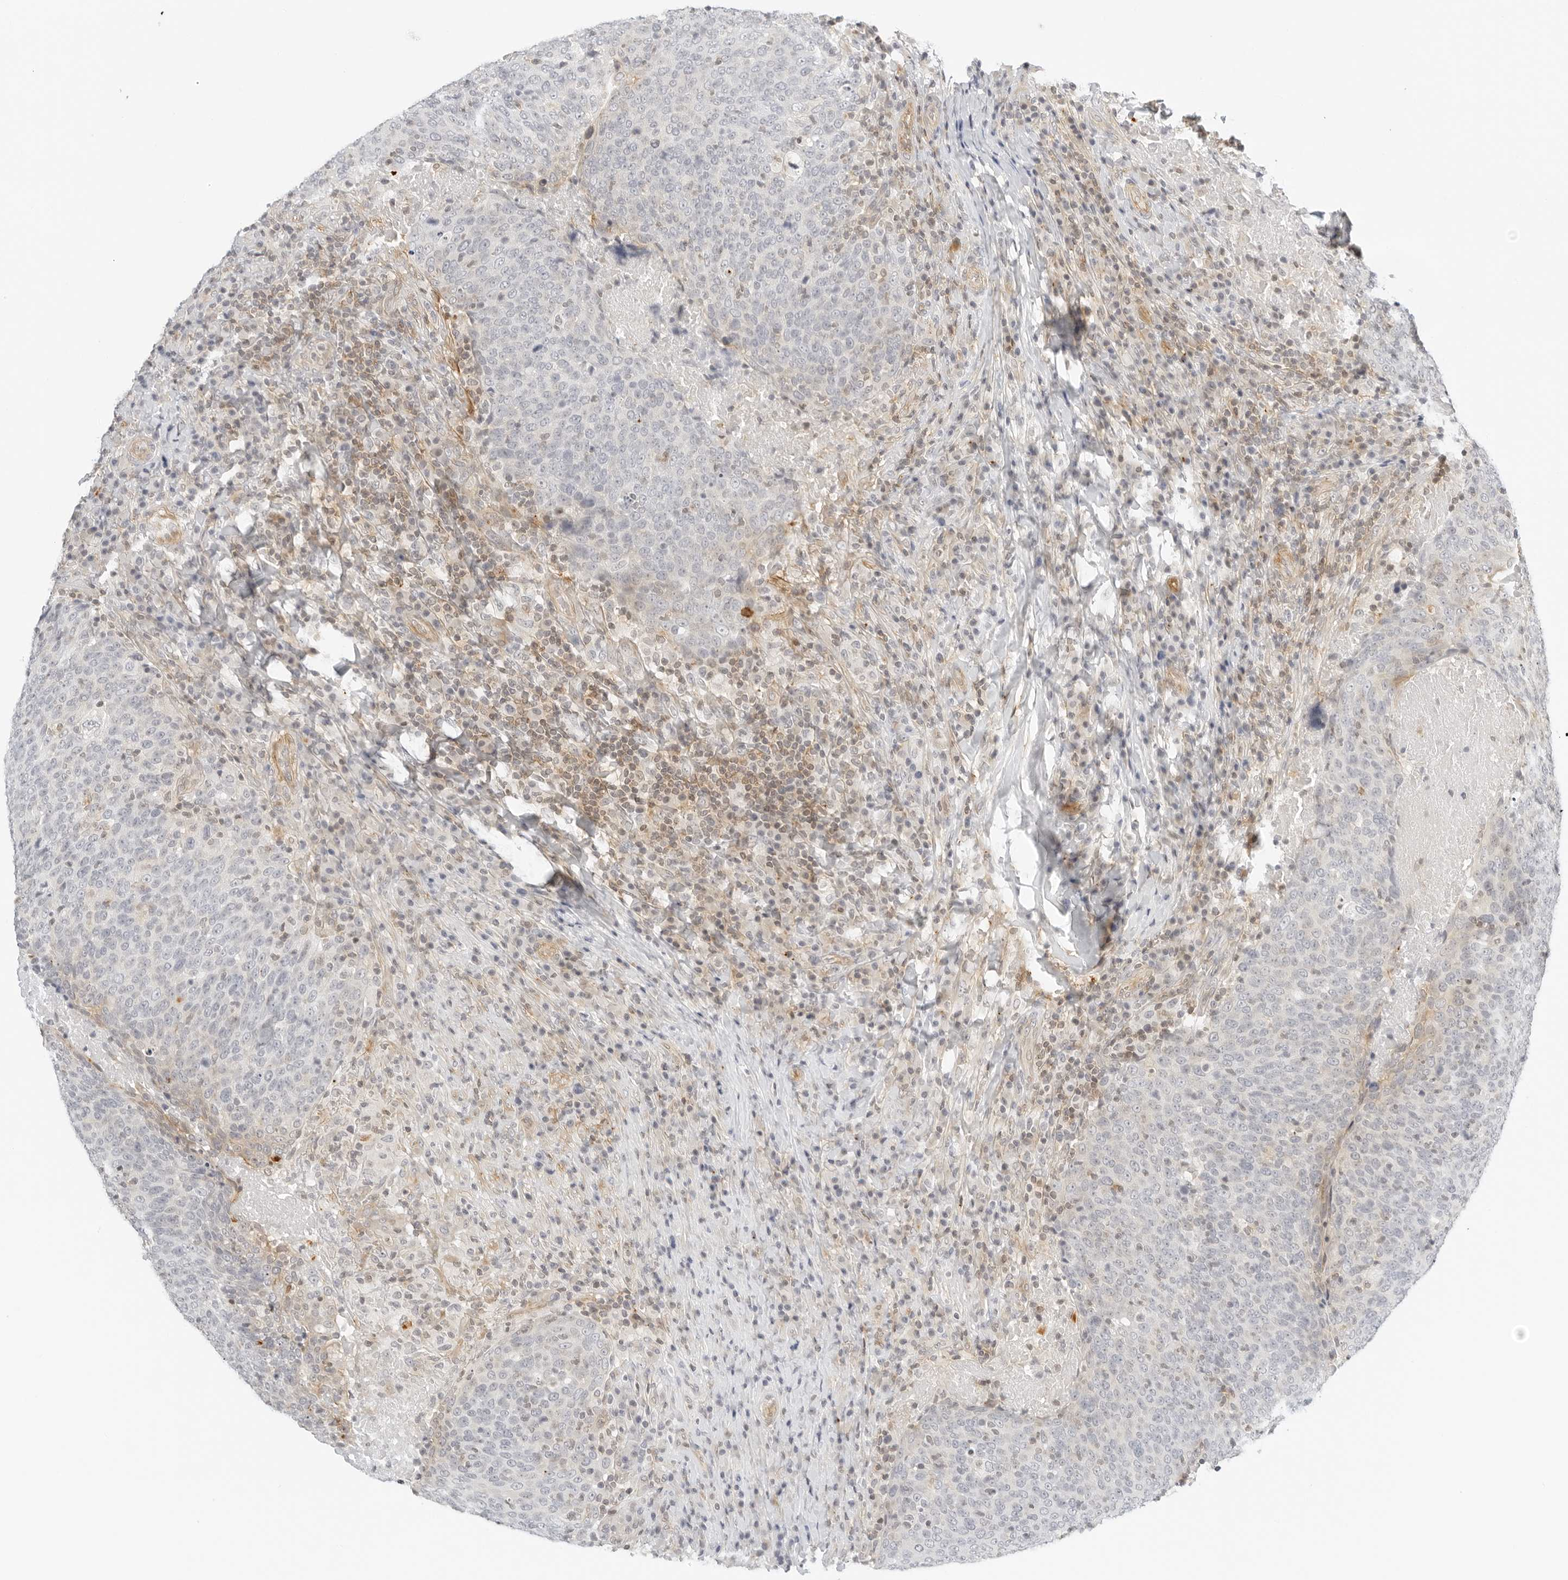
{"staining": {"intensity": "negative", "quantity": "none", "location": "none"}, "tissue": "head and neck cancer", "cell_type": "Tumor cells", "image_type": "cancer", "snomed": [{"axis": "morphology", "description": "Squamous cell carcinoma, NOS"}, {"axis": "morphology", "description": "Squamous cell carcinoma, metastatic, NOS"}, {"axis": "topography", "description": "Lymph node"}, {"axis": "topography", "description": "Head-Neck"}], "caption": "Immunohistochemical staining of human metastatic squamous cell carcinoma (head and neck) reveals no significant staining in tumor cells. (Stains: DAB IHC with hematoxylin counter stain, Microscopy: brightfield microscopy at high magnification).", "gene": "OSCP1", "patient": {"sex": "male", "age": 62}}